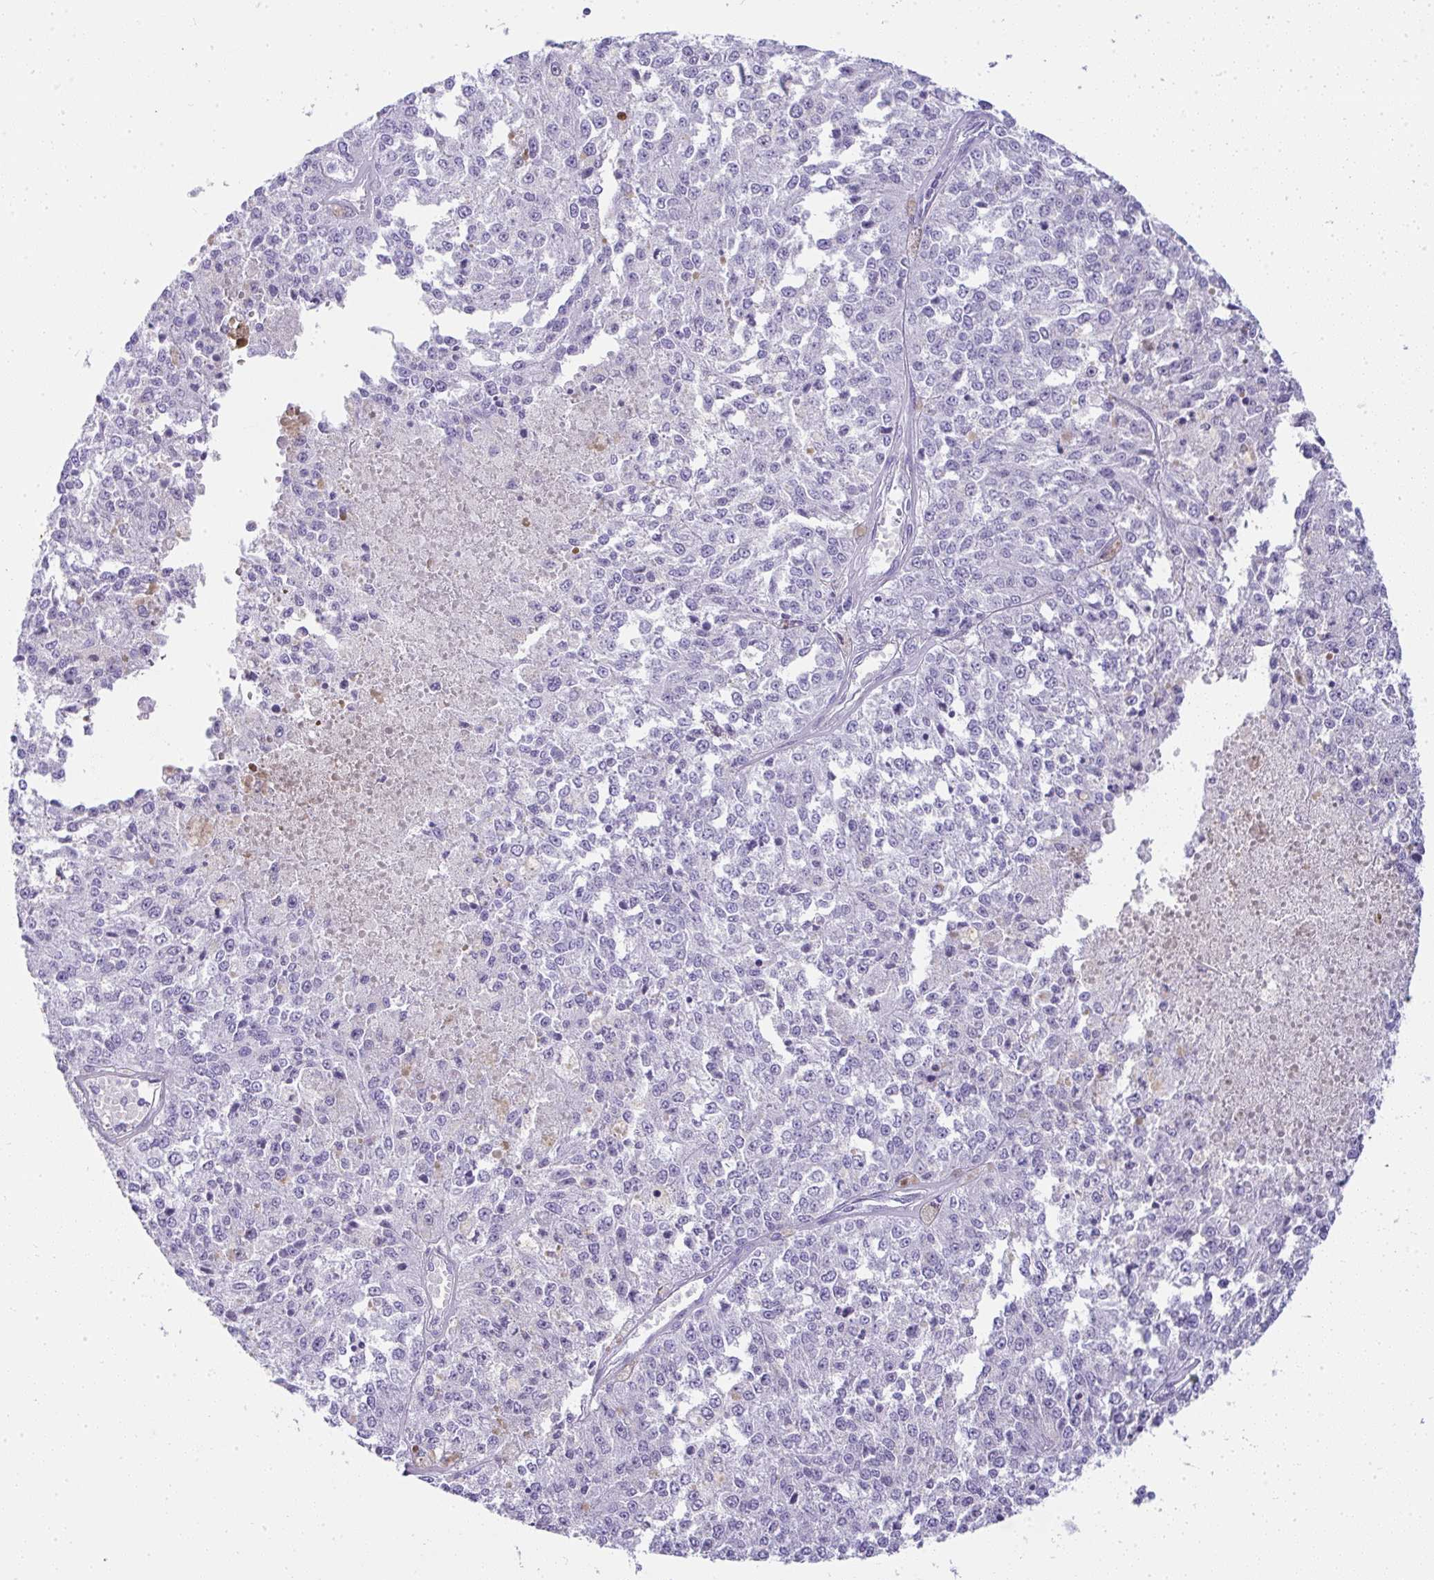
{"staining": {"intensity": "negative", "quantity": "none", "location": "none"}, "tissue": "melanoma", "cell_type": "Tumor cells", "image_type": "cancer", "snomed": [{"axis": "morphology", "description": "Malignant melanoma, Metastatic site"}, {"axis": "topography", "description": "Lymph node"}], "caption": "Tumor cells show no significant expression in melanoma.", "gene": "CDADC1", "patient": {"sex": "female", "age": 64}}